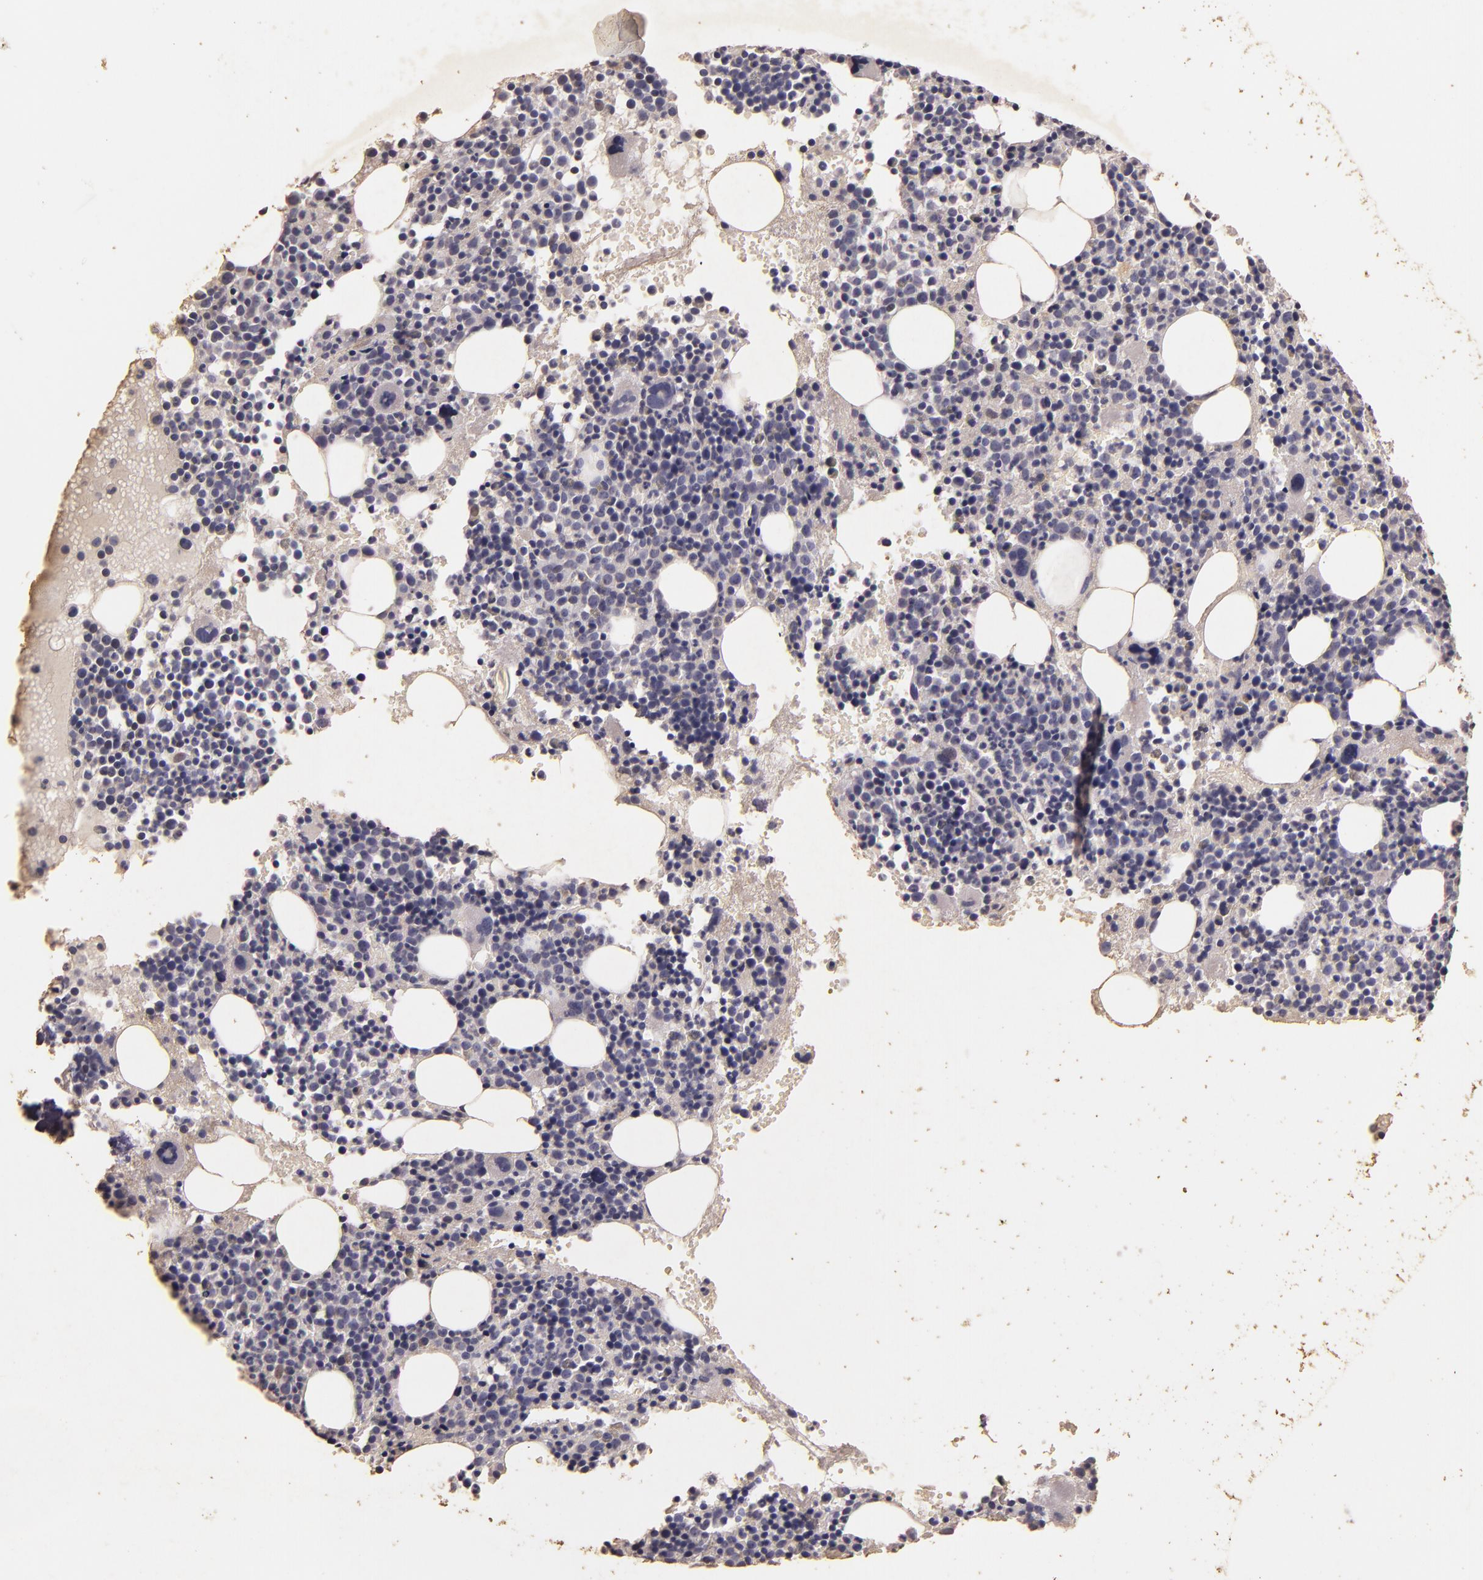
{"staining": {"intensity": "negative", "quantity": "none", "location": "none"}, "tissue": "bone marrow", "cell_type": "Hematopoietic cells", "image_type": "normal", "snomed": [{"axis": "morphology", "description": "Normal tissue, NOS"}, {"axis": "topography", "description": "Bone marrow"}], "caption": "The histopathology image reveals no staining of hematopoietic cells in unremarkable bone marrow.", "gene": "BCL2L13", "patient": {"sex": "male", "age": 34}}